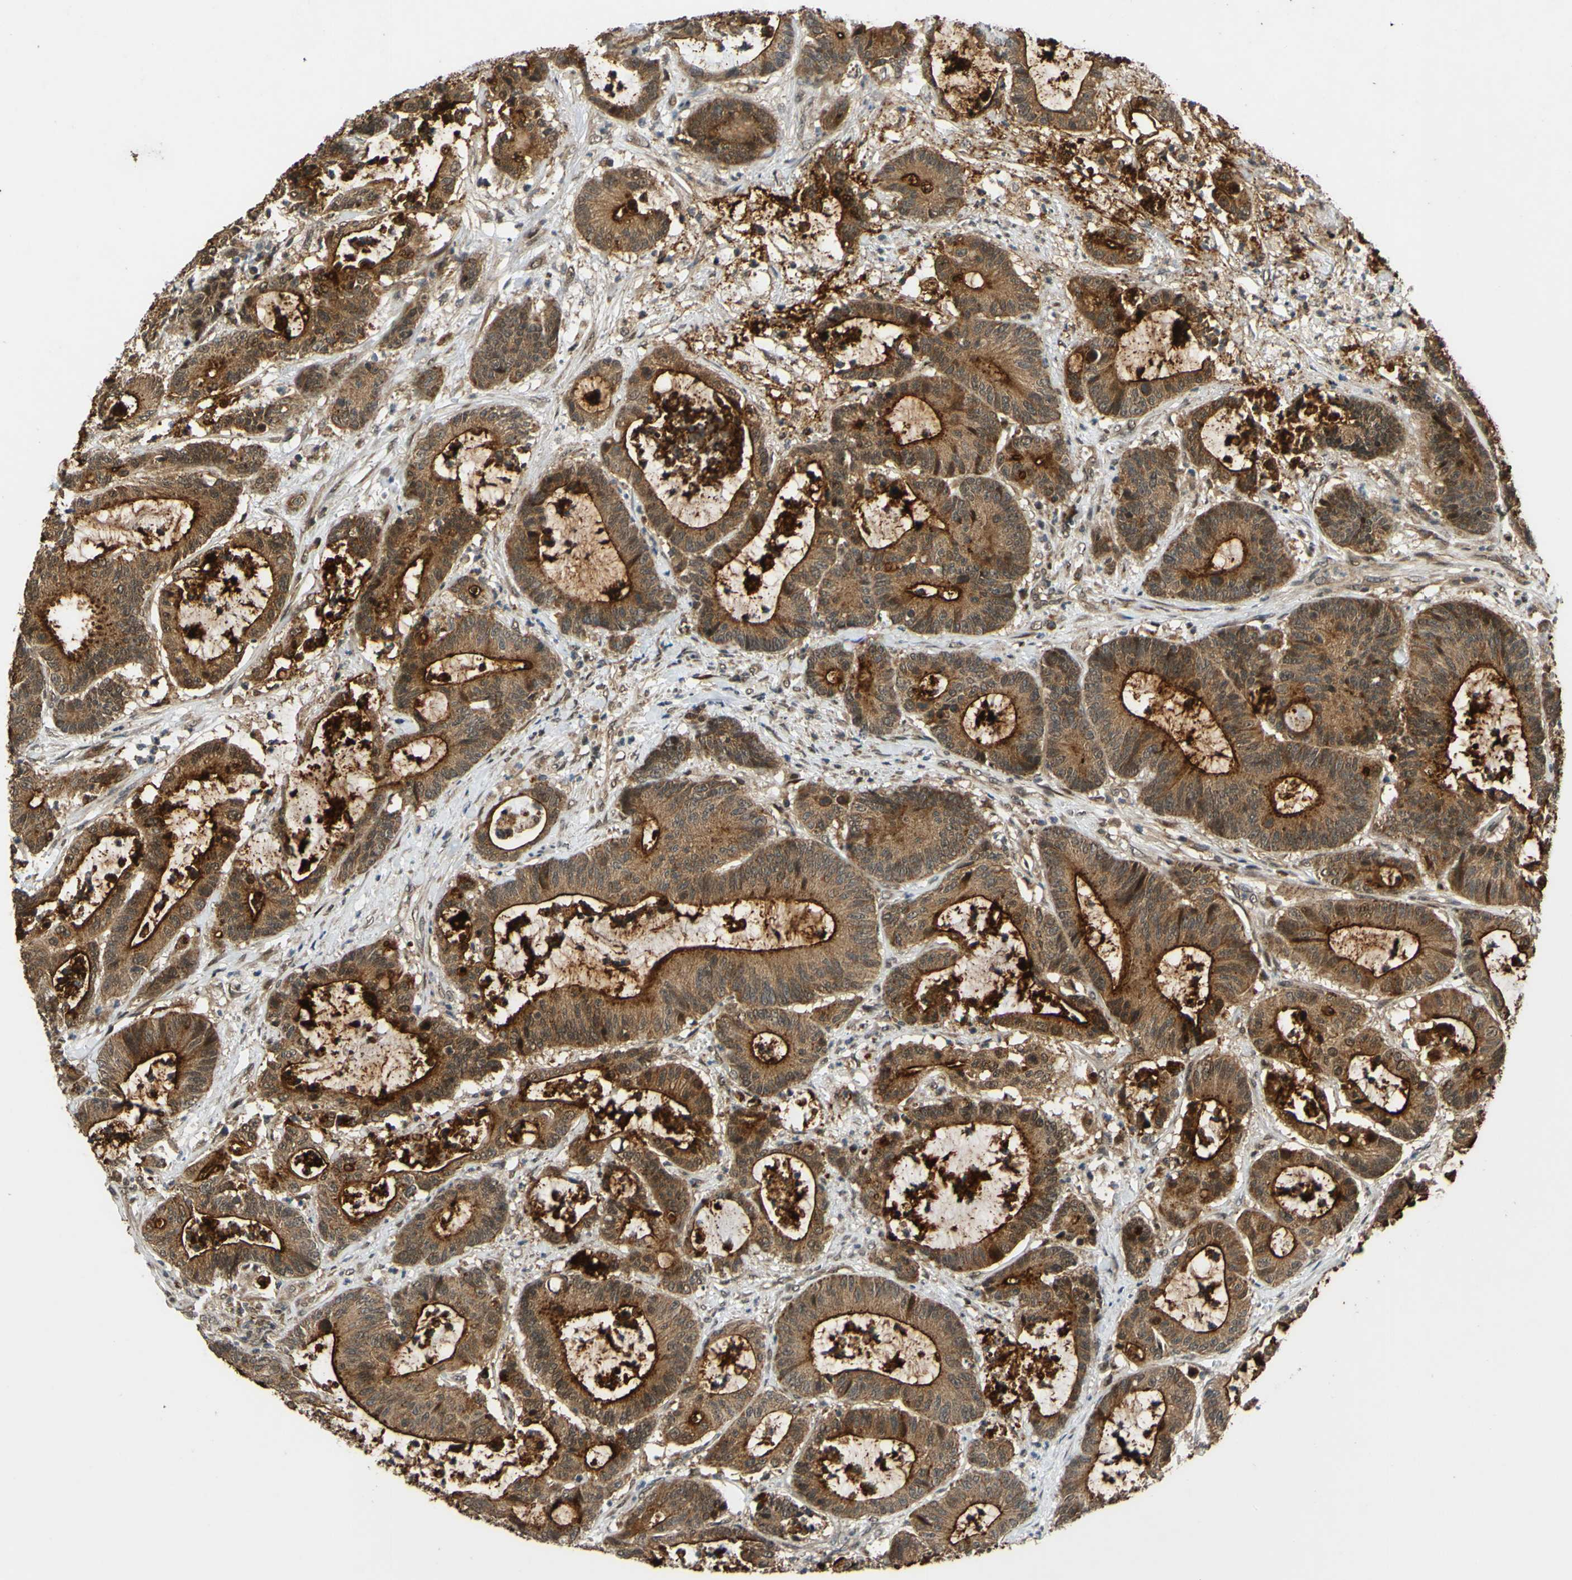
{"staining": {"intensity": "strong", "quantity": ">75%", "location": "cytoplasmic/membranous"}, "tissue": "colorectal cancer", "cell_type": "Tumor cells", "image_type": "cancer", "snomed": [{"axis": "morphology", "description": "Adenocarcinoma, NOS"}, {"axis": "topography", "description": "Colon"}], "caption": "Immunohistochemistry (IHC) staining of adenocarcinoma (colorectal), which exhibits high levels of strong cytoplasmic/membranous expression in approximately >75% of tumor cells indicating strong cytoplasmic/membranous protein staining. The staining was performed using DAB (brown) for protein detection and nuclei were counterstained in hematoxylin (blue).", "gene": "ABCC8", "patient": {"sex": "female", "age": 84}}